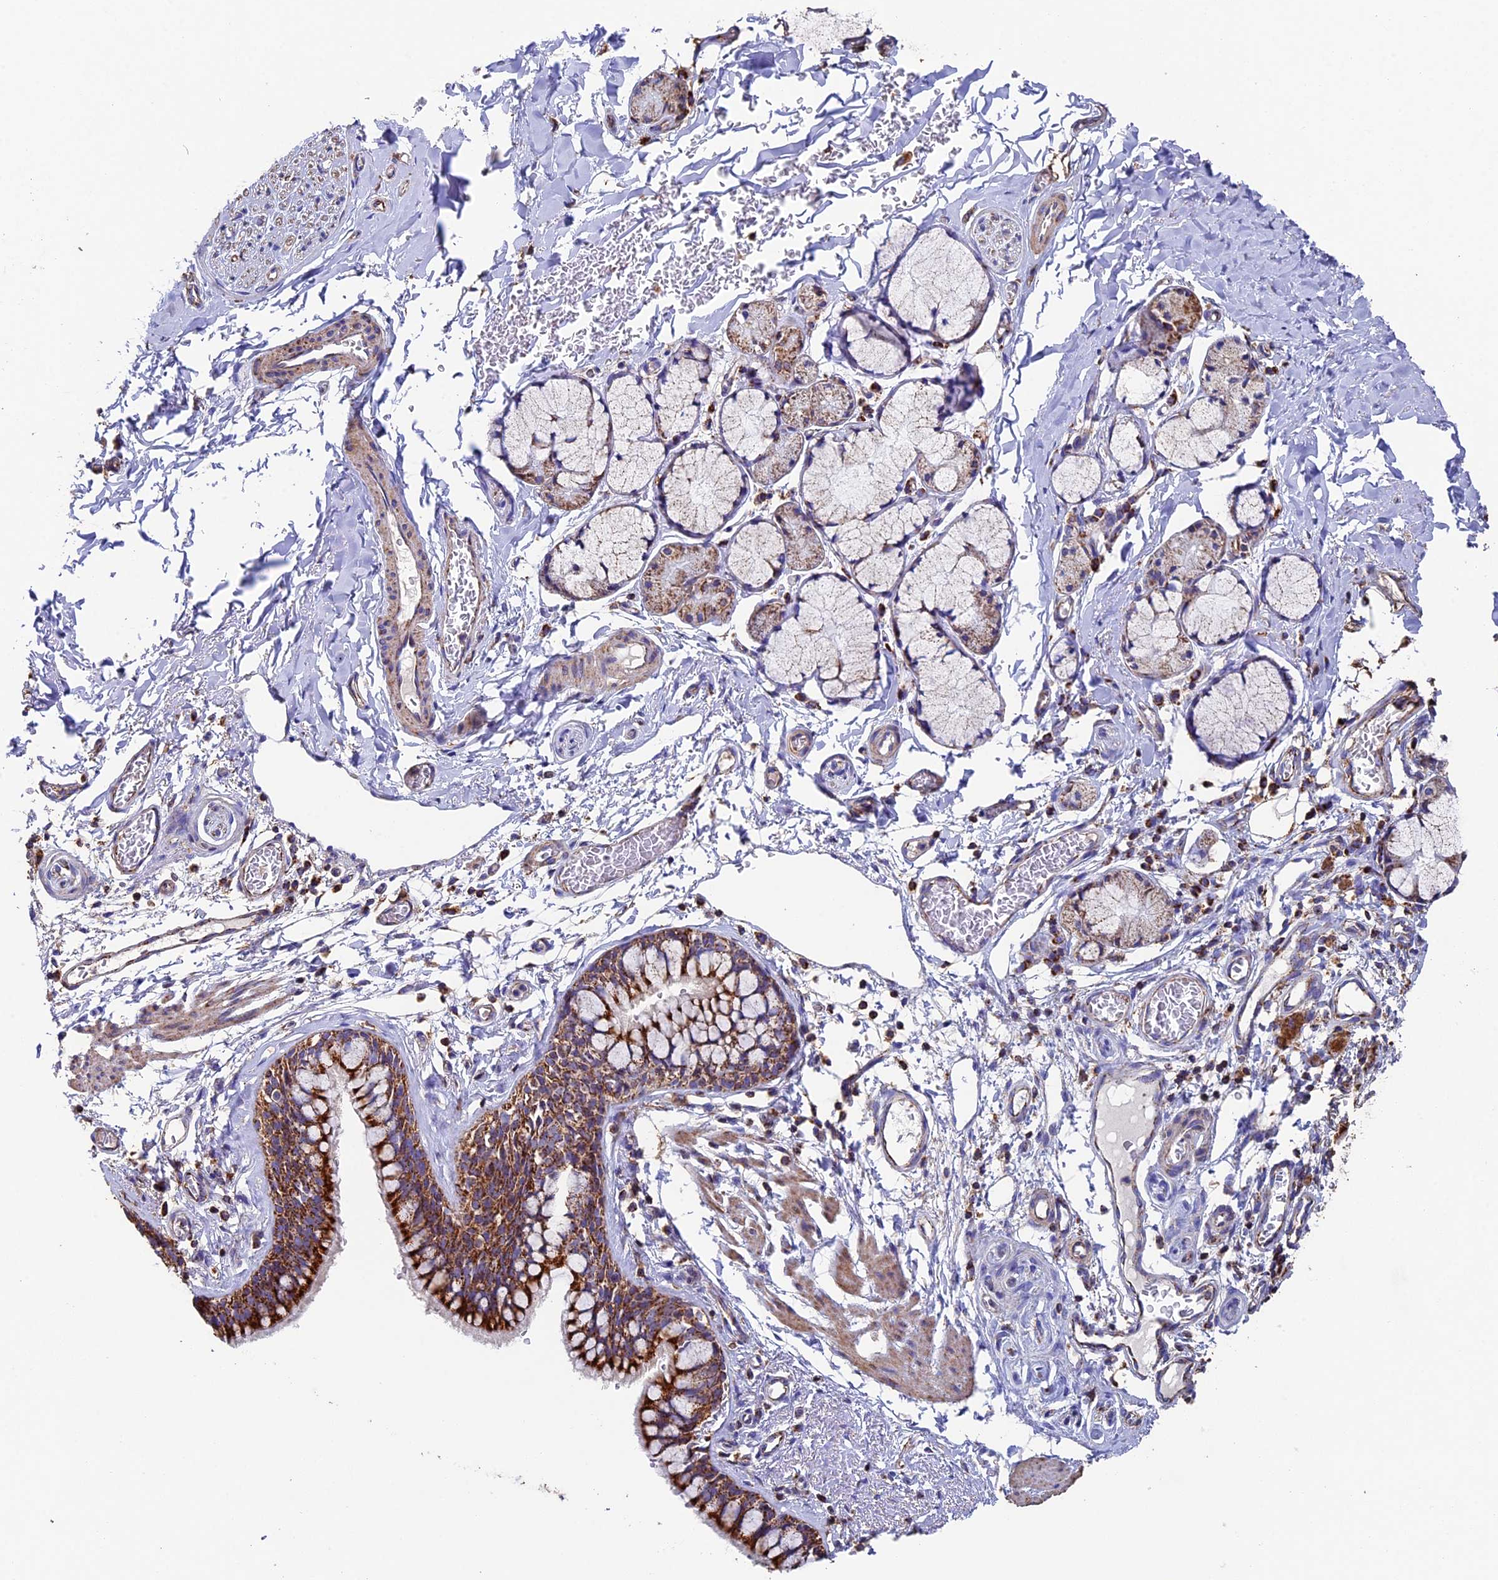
{"staining": {"intensity": "strong", "quantity": ">75%", "location": "cytoplasmic/membranous"}, "tissue": "bronchus", "cell_type": "Respiratory epithelial cells", "image_type": "normal", "snomed": [{"axis": "morphology", "description": "Normal tissue, NOS"}, {"axis": "topography", "description": "Cartilage tissue"}, {"axis": "topography", "description": "Bronchus"}], "caption": "Immunohistochemical staining of normal bronchus displays >75% levels of strong cytoplasmic/membranous protein positivity in about >75% of respiratory epithelial cells. (DAB (3,3'-diaminobenzidine) IHC, brown staining for protein, blue staining for nuclei).", "gene": "ADAT1", "patient": {"sex": "female", "age": 36}}